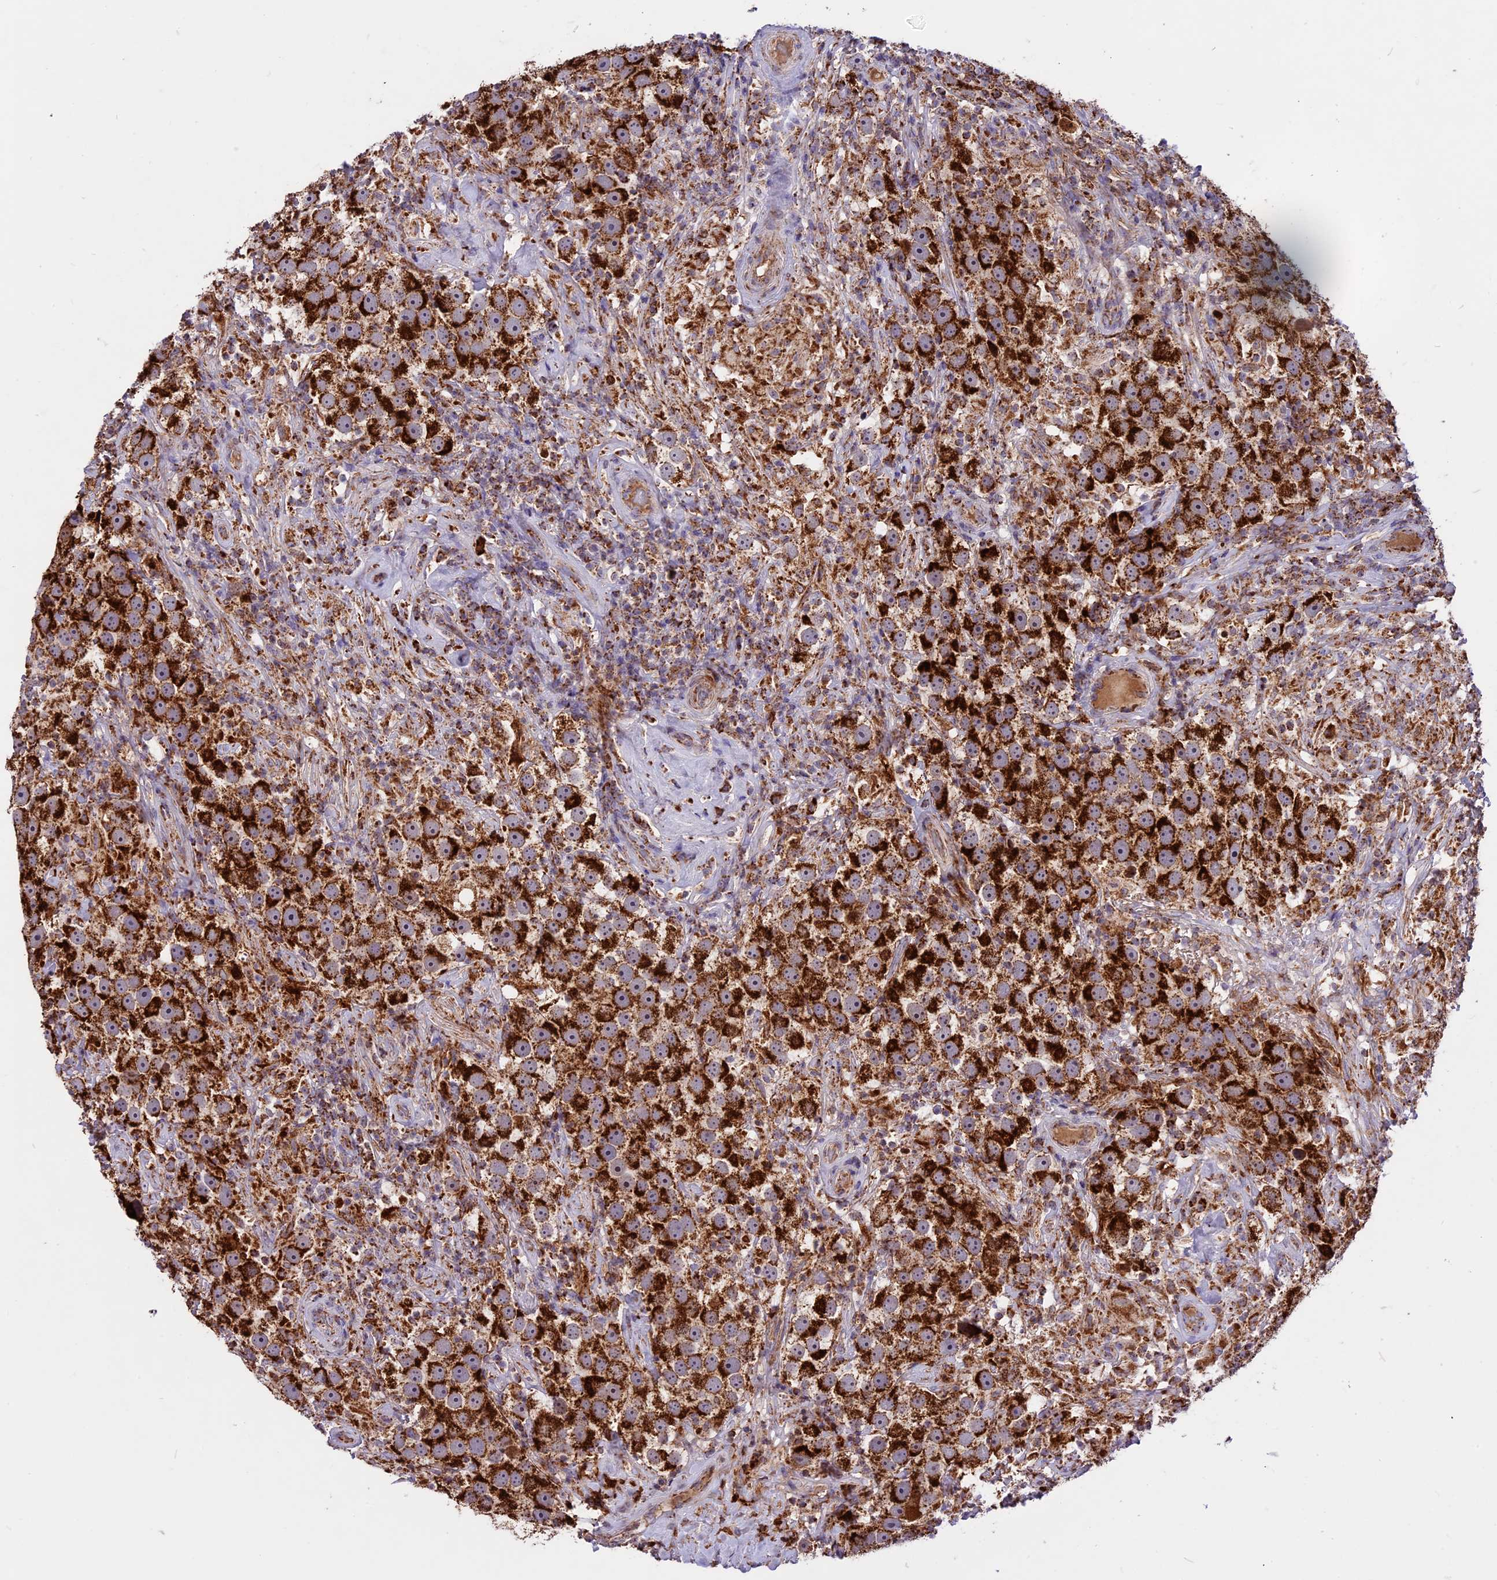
{"staining": {"intensity": "strong", "quantity": ">75%", "location": "cytoplasmic/membranous"}, "tissue": "testis cancer", "cell_type": "Tumor cells", "image_type": "cancer", "snomed": [{"axis": "morphology", "description": "Seminoma, NOS"}, {"axis": "topography", "description": "Testis"}], "caption": "Human testis cancer stained with a protein marker displays strong staining in tumor cells.", "gene": "COX17", "patient": {"sex": "male", "age": 49}}